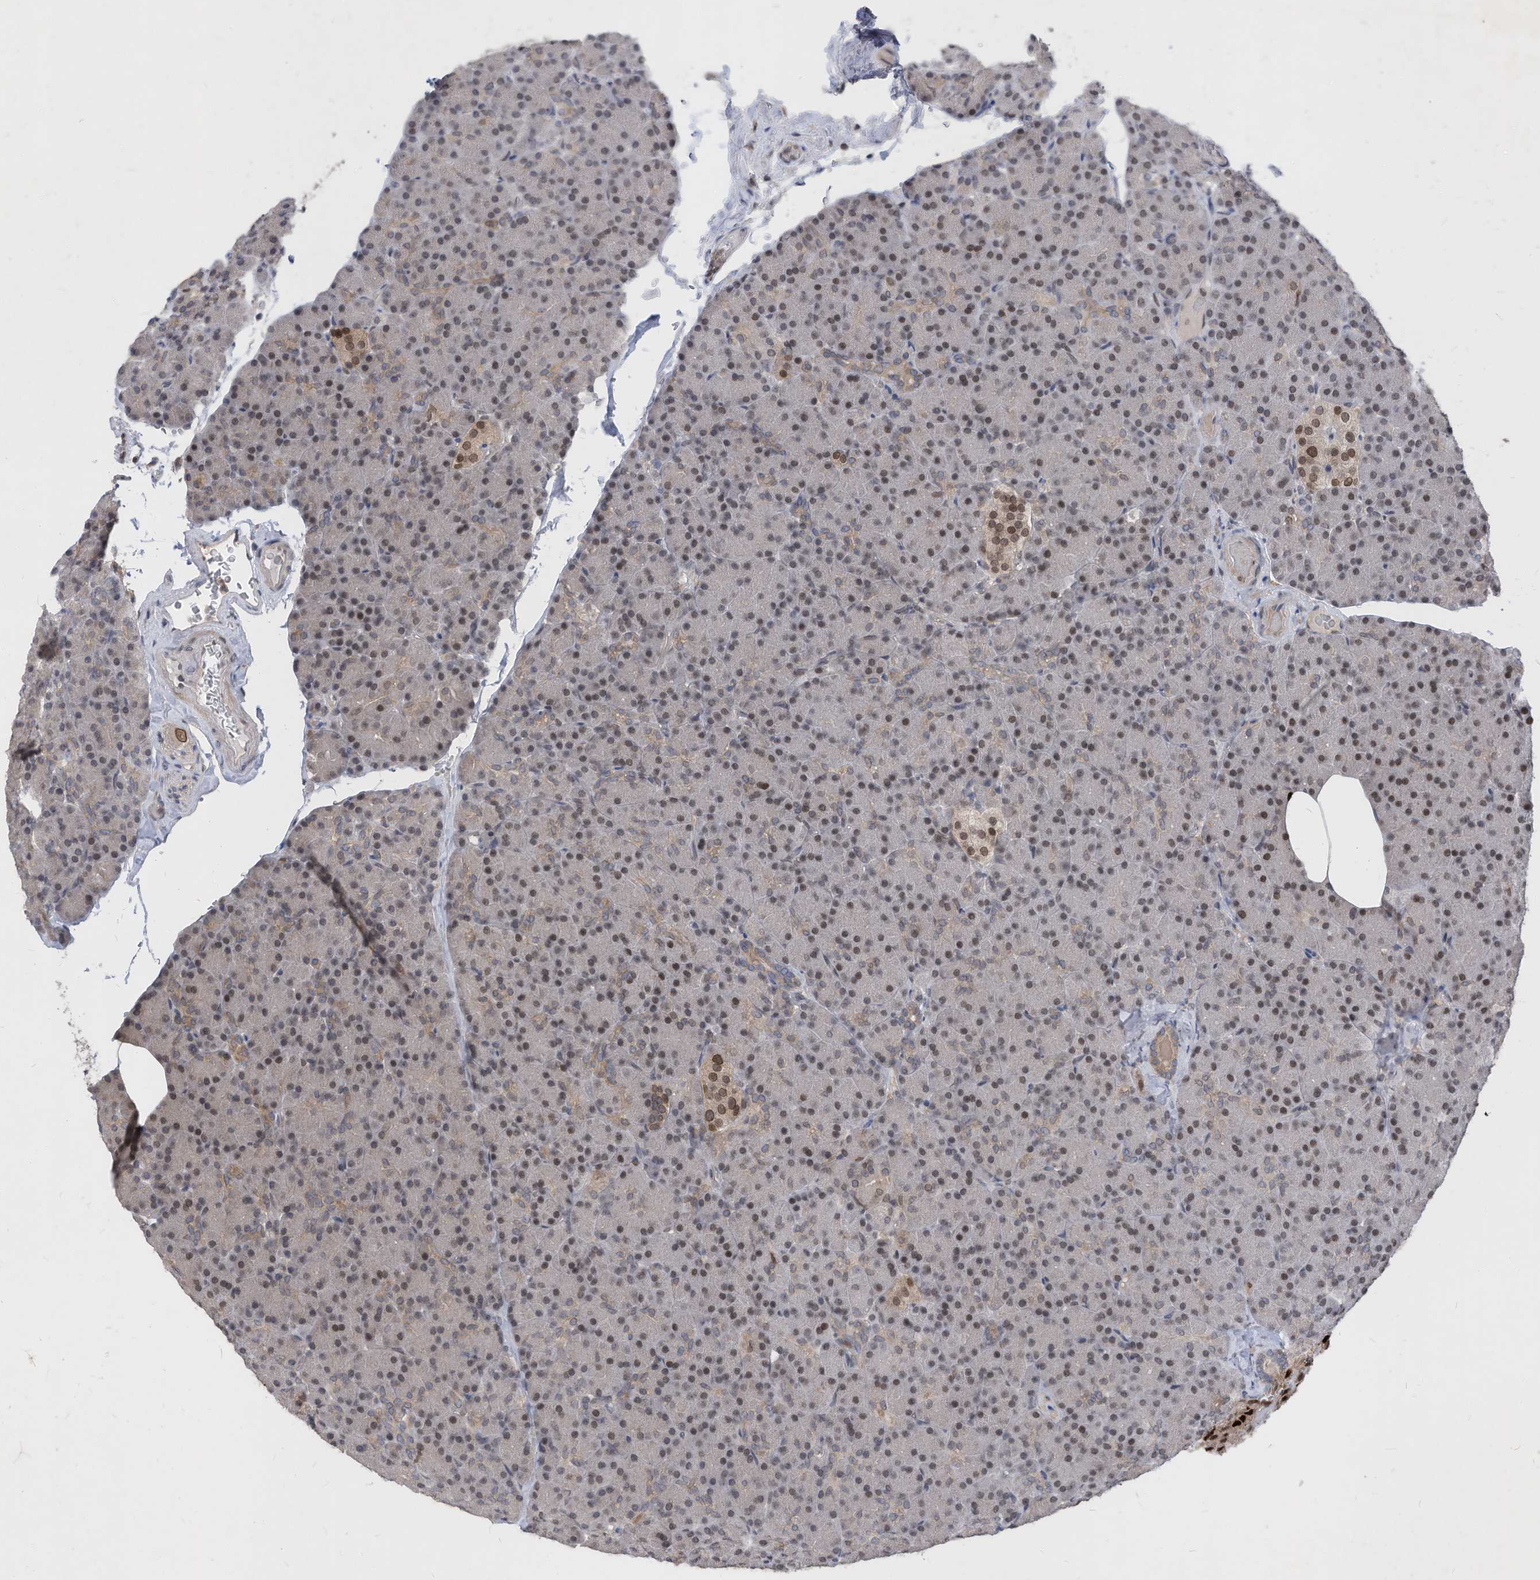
{"staining": {"intensity": "moderate", "quantity": "25%-75%", "location": "cytoplasmic/membranous,nuclear"}, "tissue": "pancreas", "cell_type": "Exocrine glandular cells", "image_type": "normal", "snomed": [{"axis": "morphology", "description": "Normal tissue, NOS"}, {"axis": "topography", "description": "Pancreas"}], "caption": "Immunohistochemical staining of benign pancreas reveals moderate cytoplasmic/membranous,nuclear protein positivity in about 25%-75% of exocrine glandular cells. (DAB IHC, brown staining for protein, blue staining for nuclei).", "gene": "KPNB1", "patient": {"sex": "female", "age": 43}}